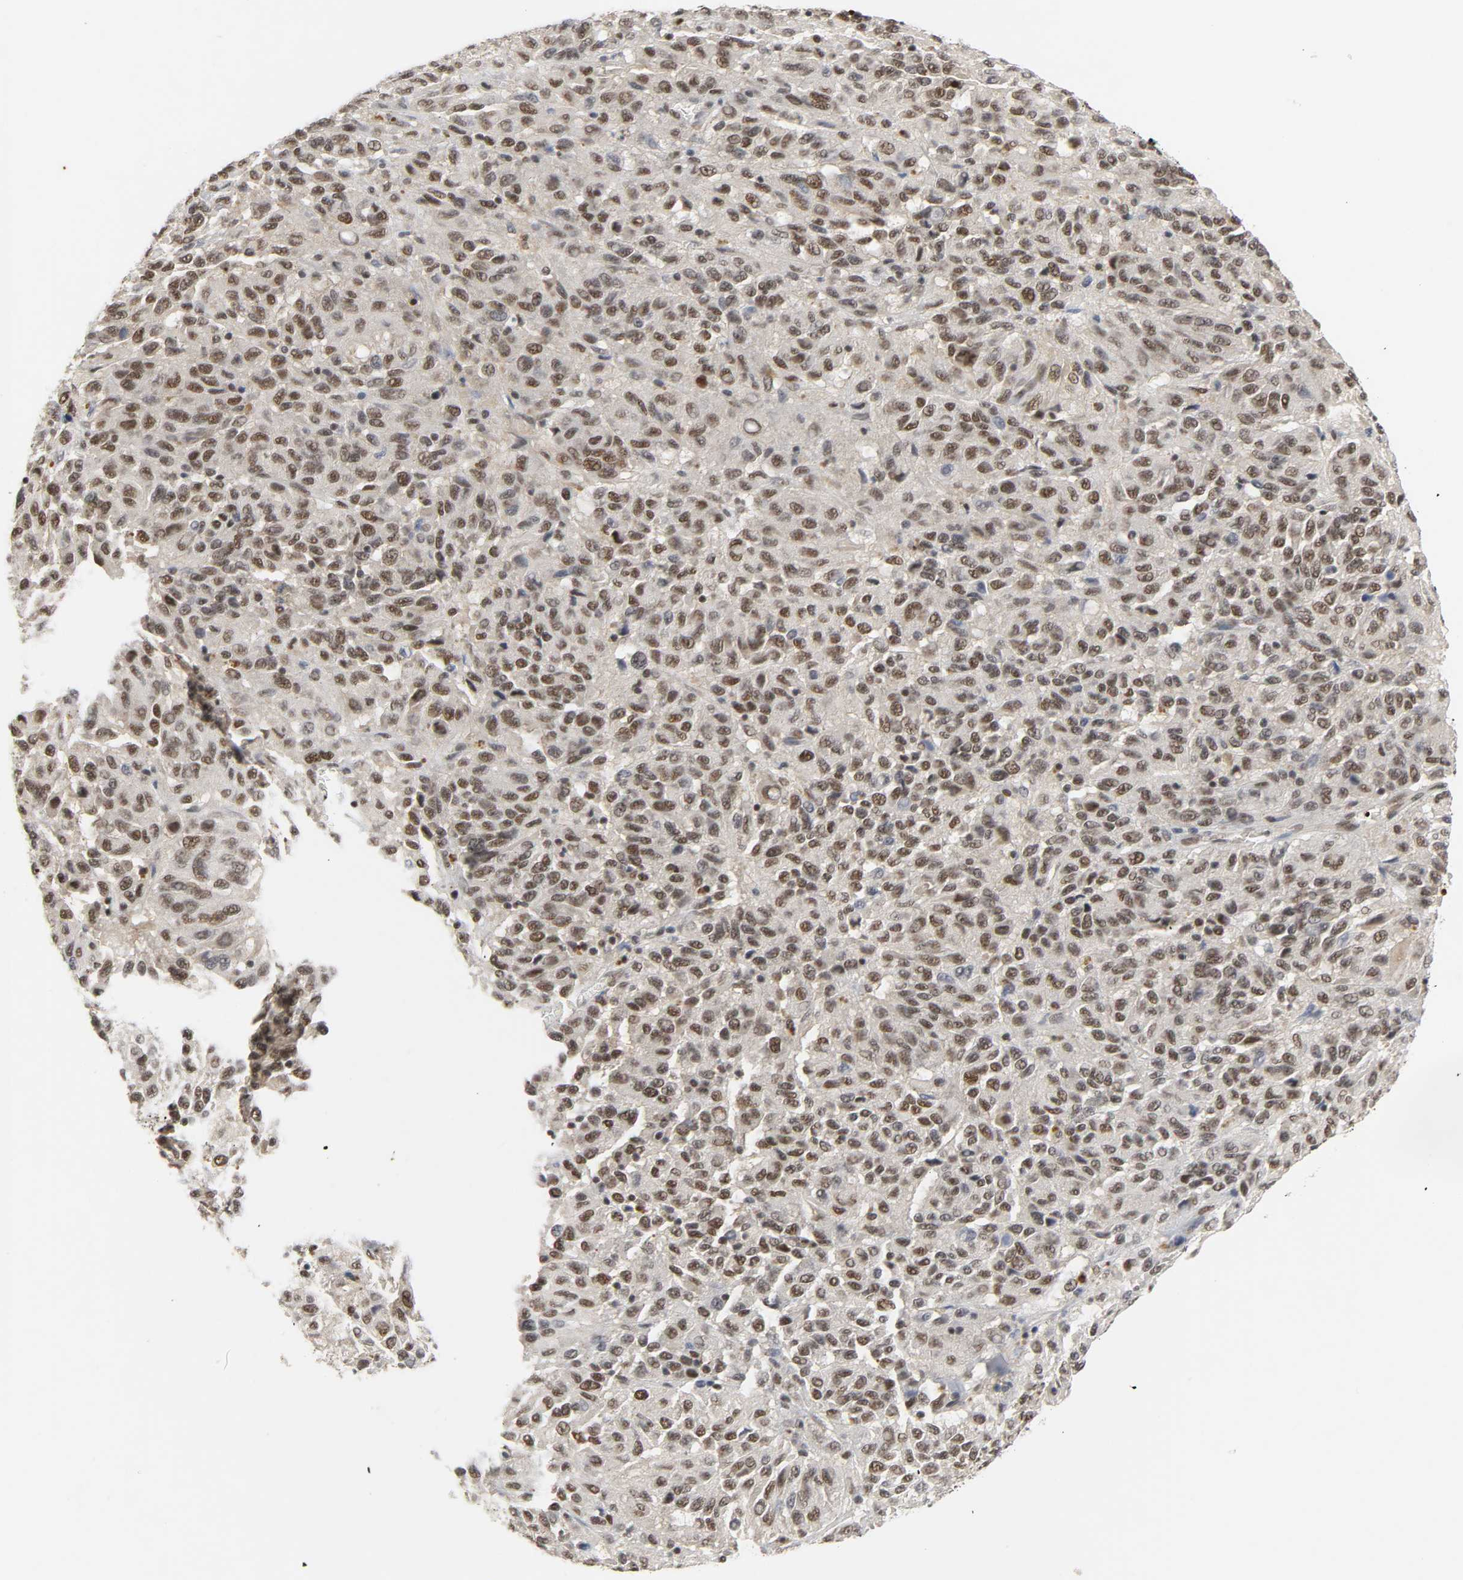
{"staining": {"intensity": "moderate", "quantity": ">75%", "location": "nuclear"}, "tissue": "melanoma", "cell_type": "Tumor cells", "image_type": "cancer", "snomed": [{"axis": "morphology", "description": "Malignant melanoma, Metastatic site"}, {"axis": "topography", "description": "Lung"}], "caption": "Moderate nuclear positivity for a protein is identified in about >75% of tumor cells of melanoma using immunohistochemistry (IHC).", "gene": "NCOA6", "patient": {"sex": "male", "age": 64}}